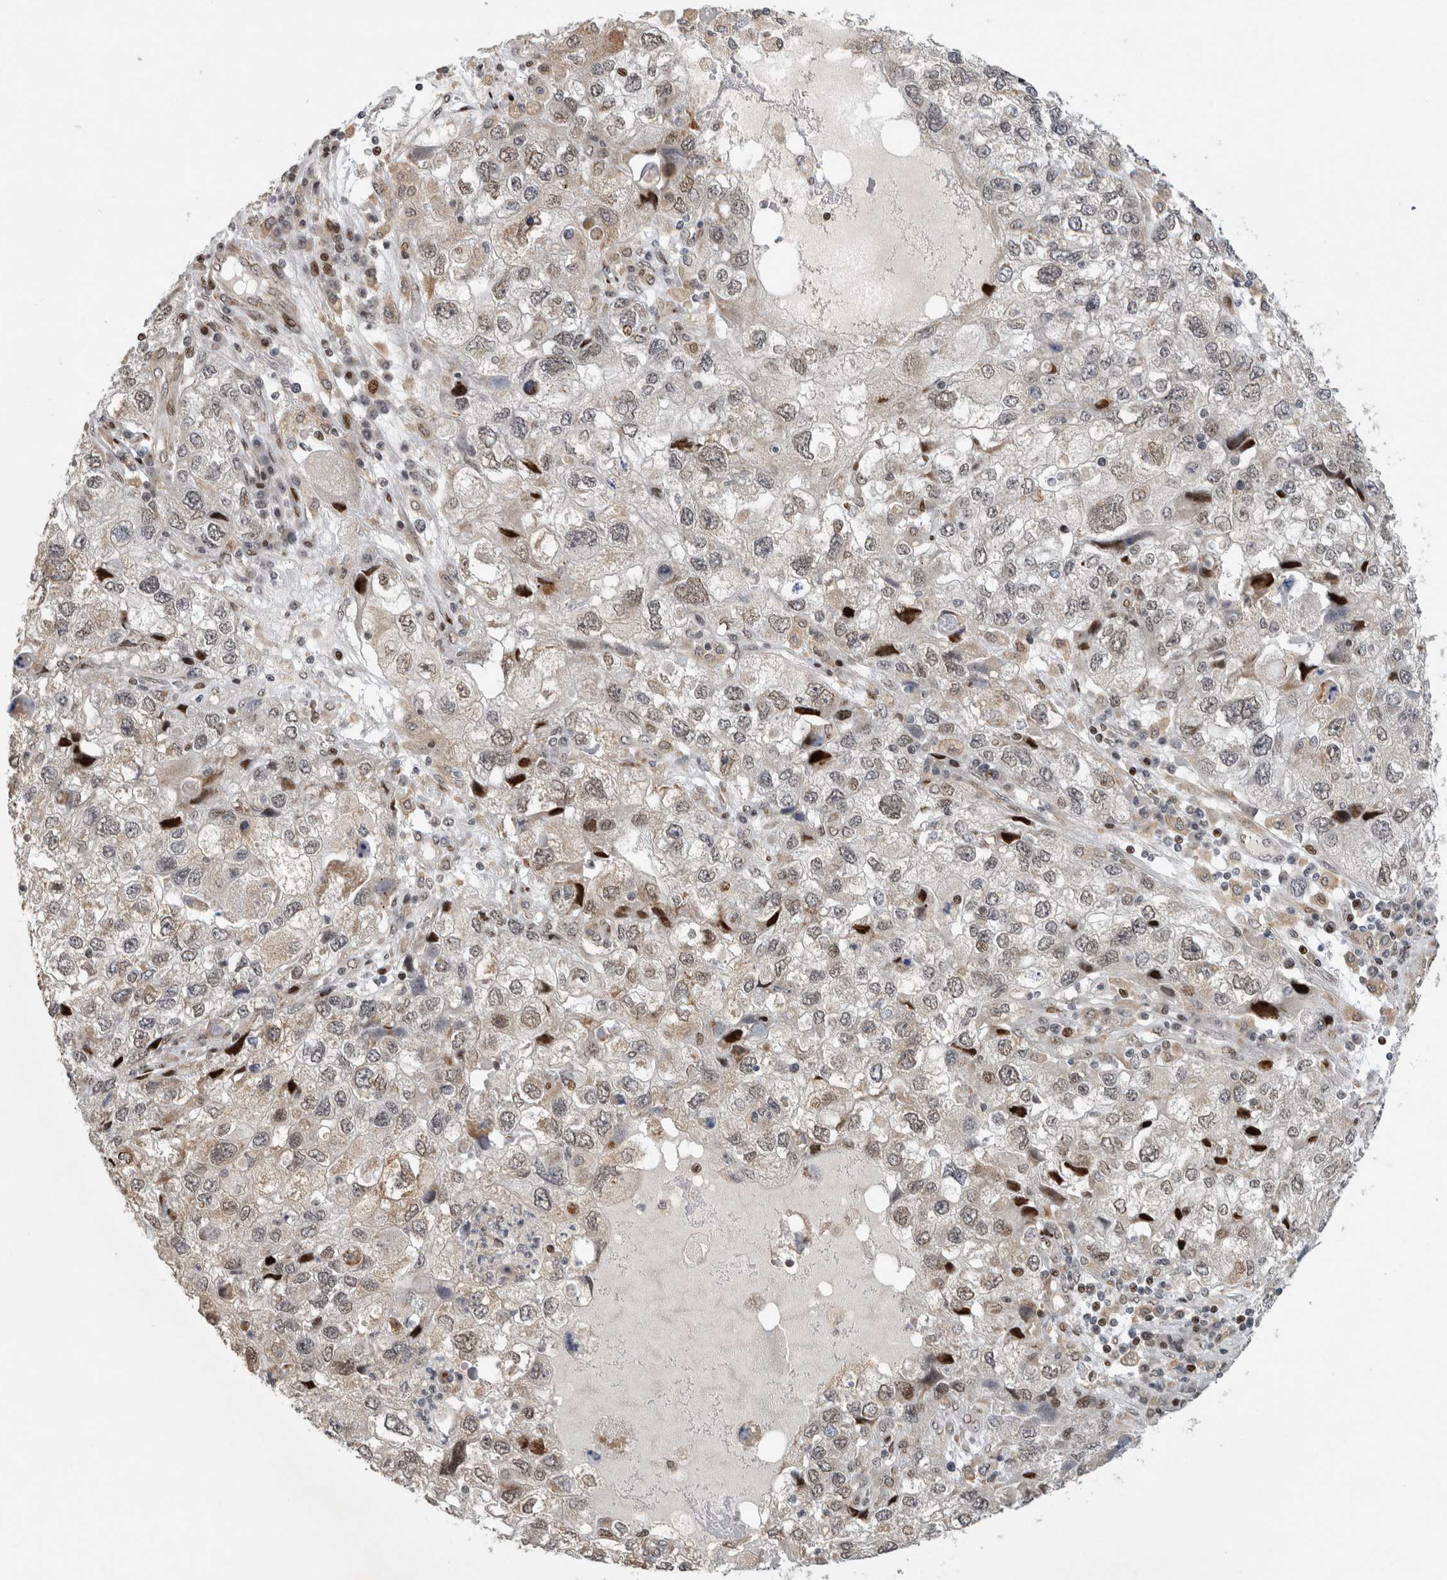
{"staining": {"intensity": "moderate", "quantity": "<25%", "location": "nuclear"}, "tissue": "endometrial cancer", "cell_type": "Tumor cells", "image_type": "cancer", "snomed": [{"axis": "morphology", "description": "Adenocarcinoma, NOS"}, {"axis": "topography", "description": "Endometrium"}], "caption": "Immunohistochemical staining of human endometrial cancer shows low levels of moderate nuclear protein positivity in about <25% of tumor cells. The staining was performed using DAB, with brown indicating positive protein expression. Nuclei are stained blue with hematoxylin.", "gene": "C8orf58", "patient": {"sex": "female", "age": 49}}